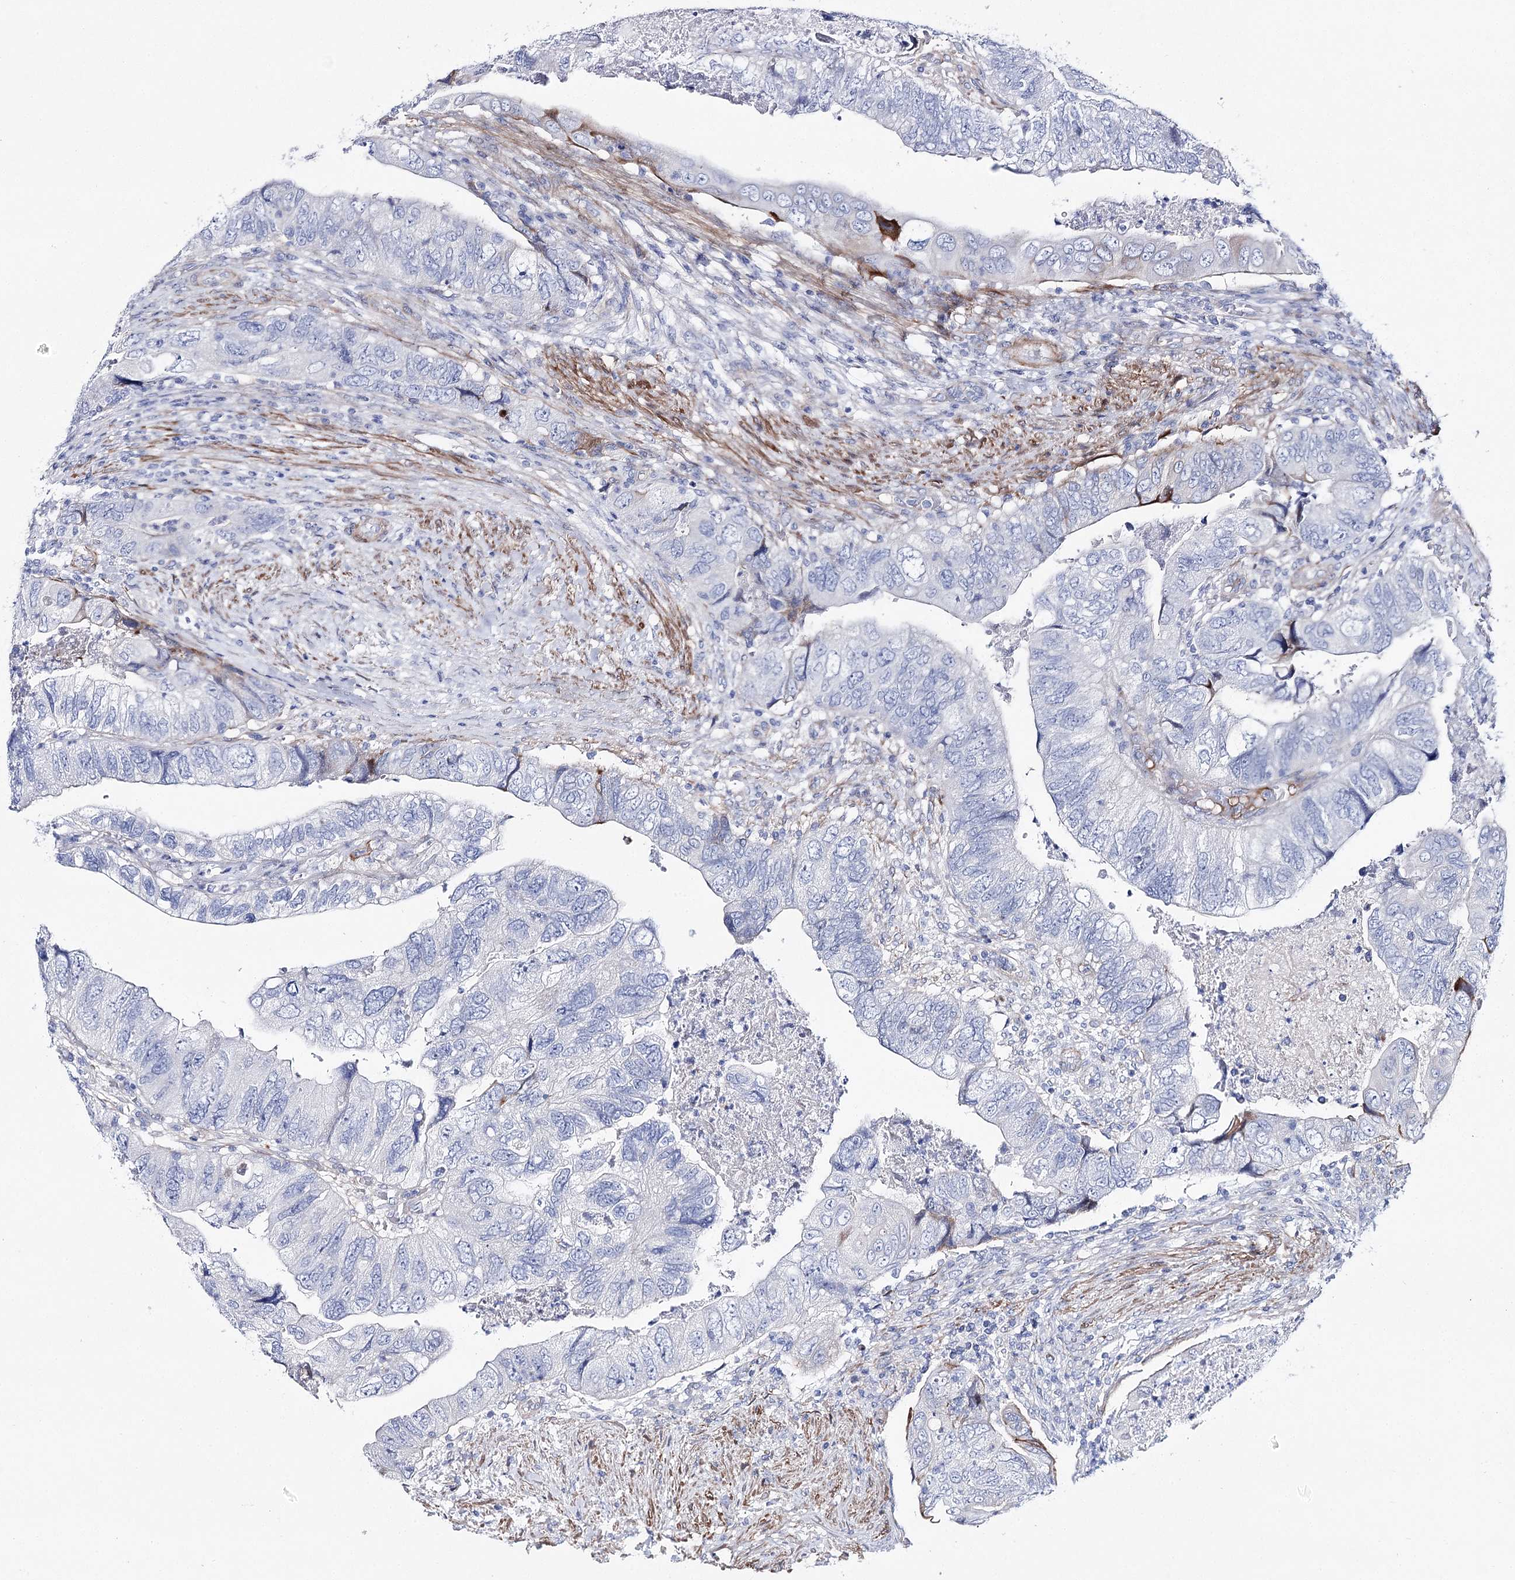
{"staining": {"intensity": "negative", "quantity": "none", "location": "none"}, "tissue": "colorectal cancer", "cell_type": "Tumor cells", "image_type": "cancer", "snomed": [{"axis": "morphology", "description": "Adenocarcinoma, NOS"}, {"axis": "topography", "description": "Rectum"}], "caption": "Image shows no protein expression in tumor cells of colorectal cancer tissue.", "gene": "ANKRD23", "patient": {"sex": "male", "age": 63}}